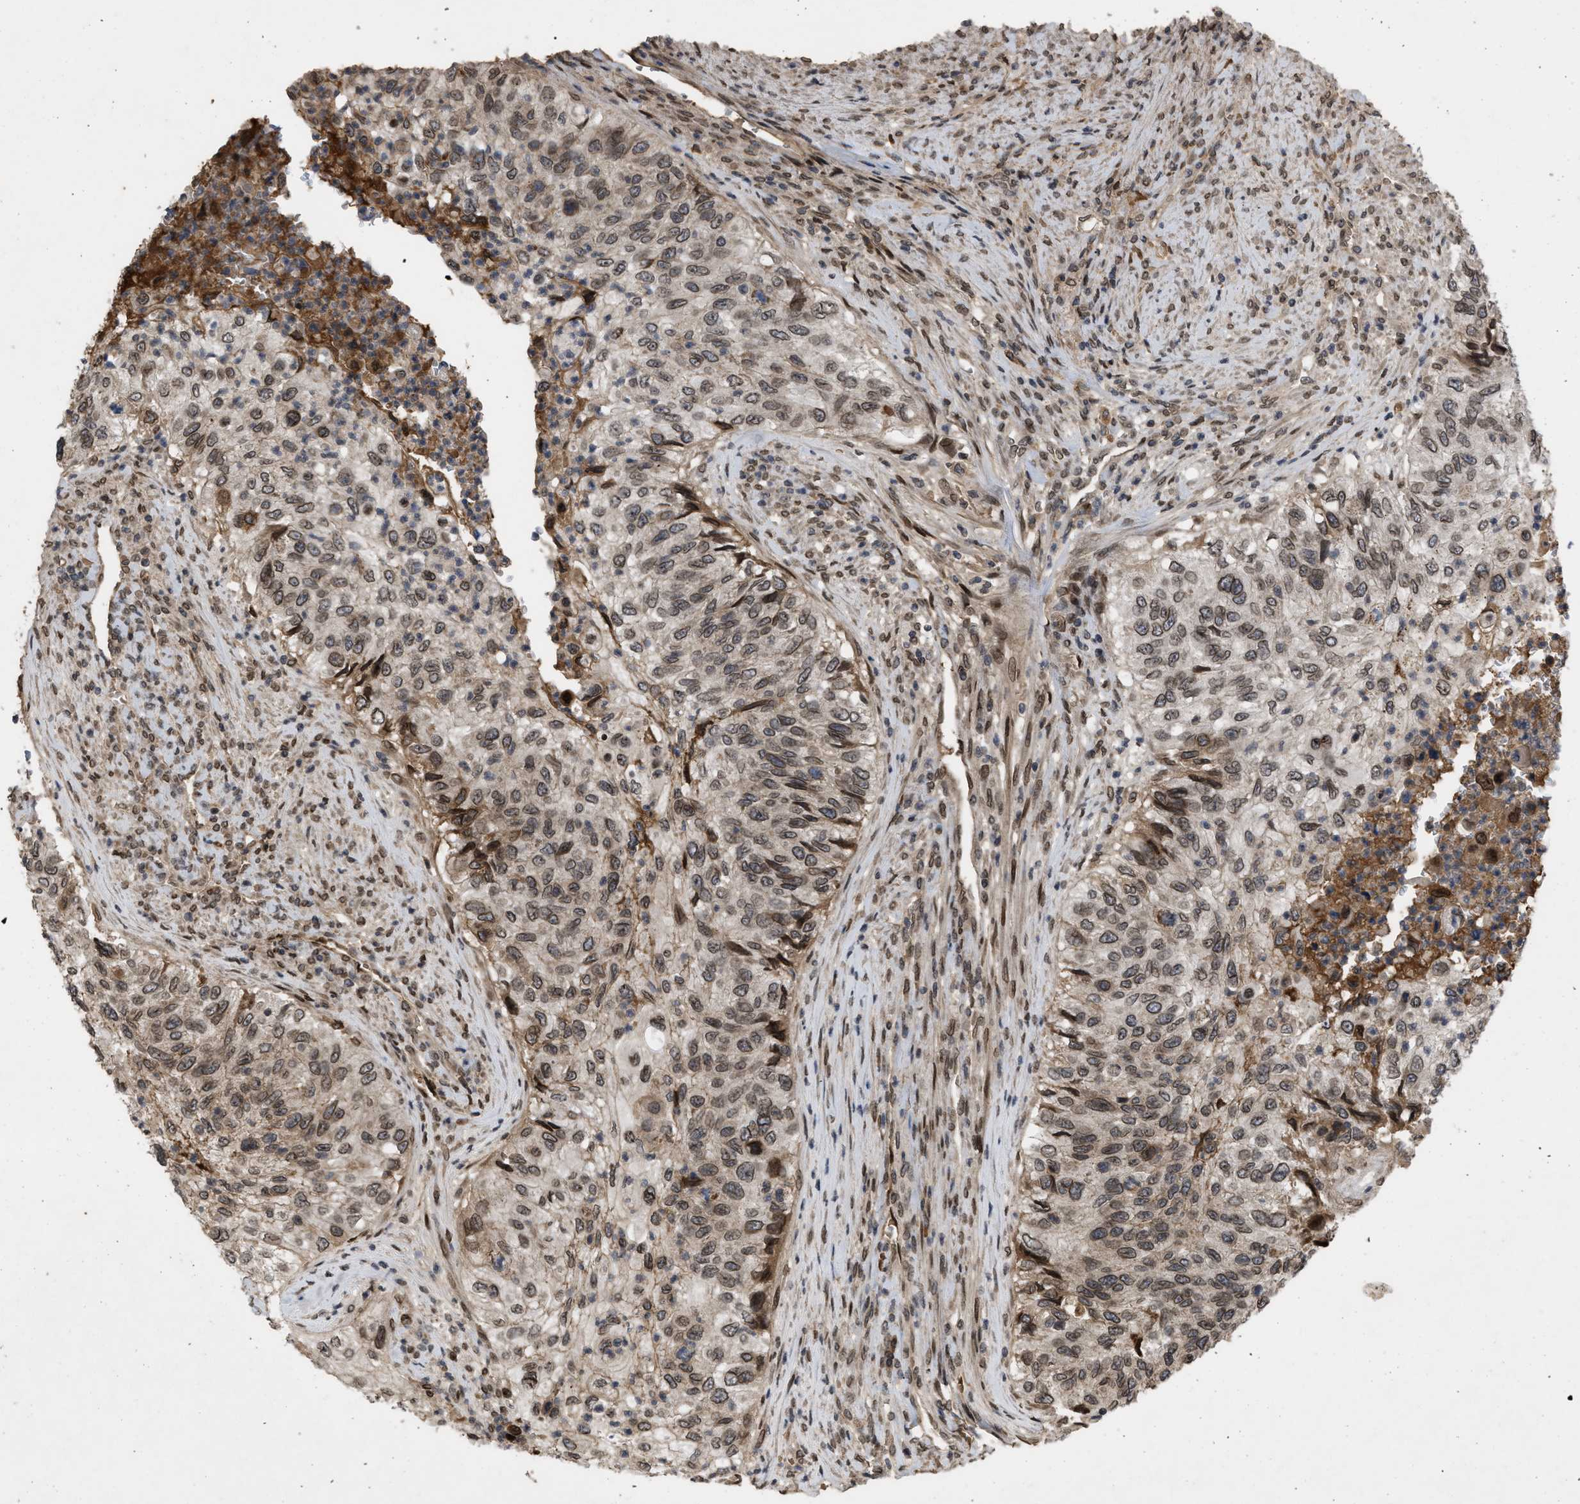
{"staining": {"intensity": "weak", "quantity": ">75%", "location": "cytoplasmic/membranous,nuclear"}, "tissue": "urothelial cancer", "cell_type": "Tumor cells", "image_type": "cancer", "snomed": [{"axis": "morphology", "description": "Urothelial carcinoma, High grade"}, {"axis": "topography", "description": "Urinary bladder"}], "caption": "There is low levels of weak cytoplasmic/membranous and nuclear expression in tumor cells of urothelial cancer, as demonstrated by immunohistochemical staining (brown color).", "gene": "CRY1", "patient": {"sex": "female", "age": 60}}